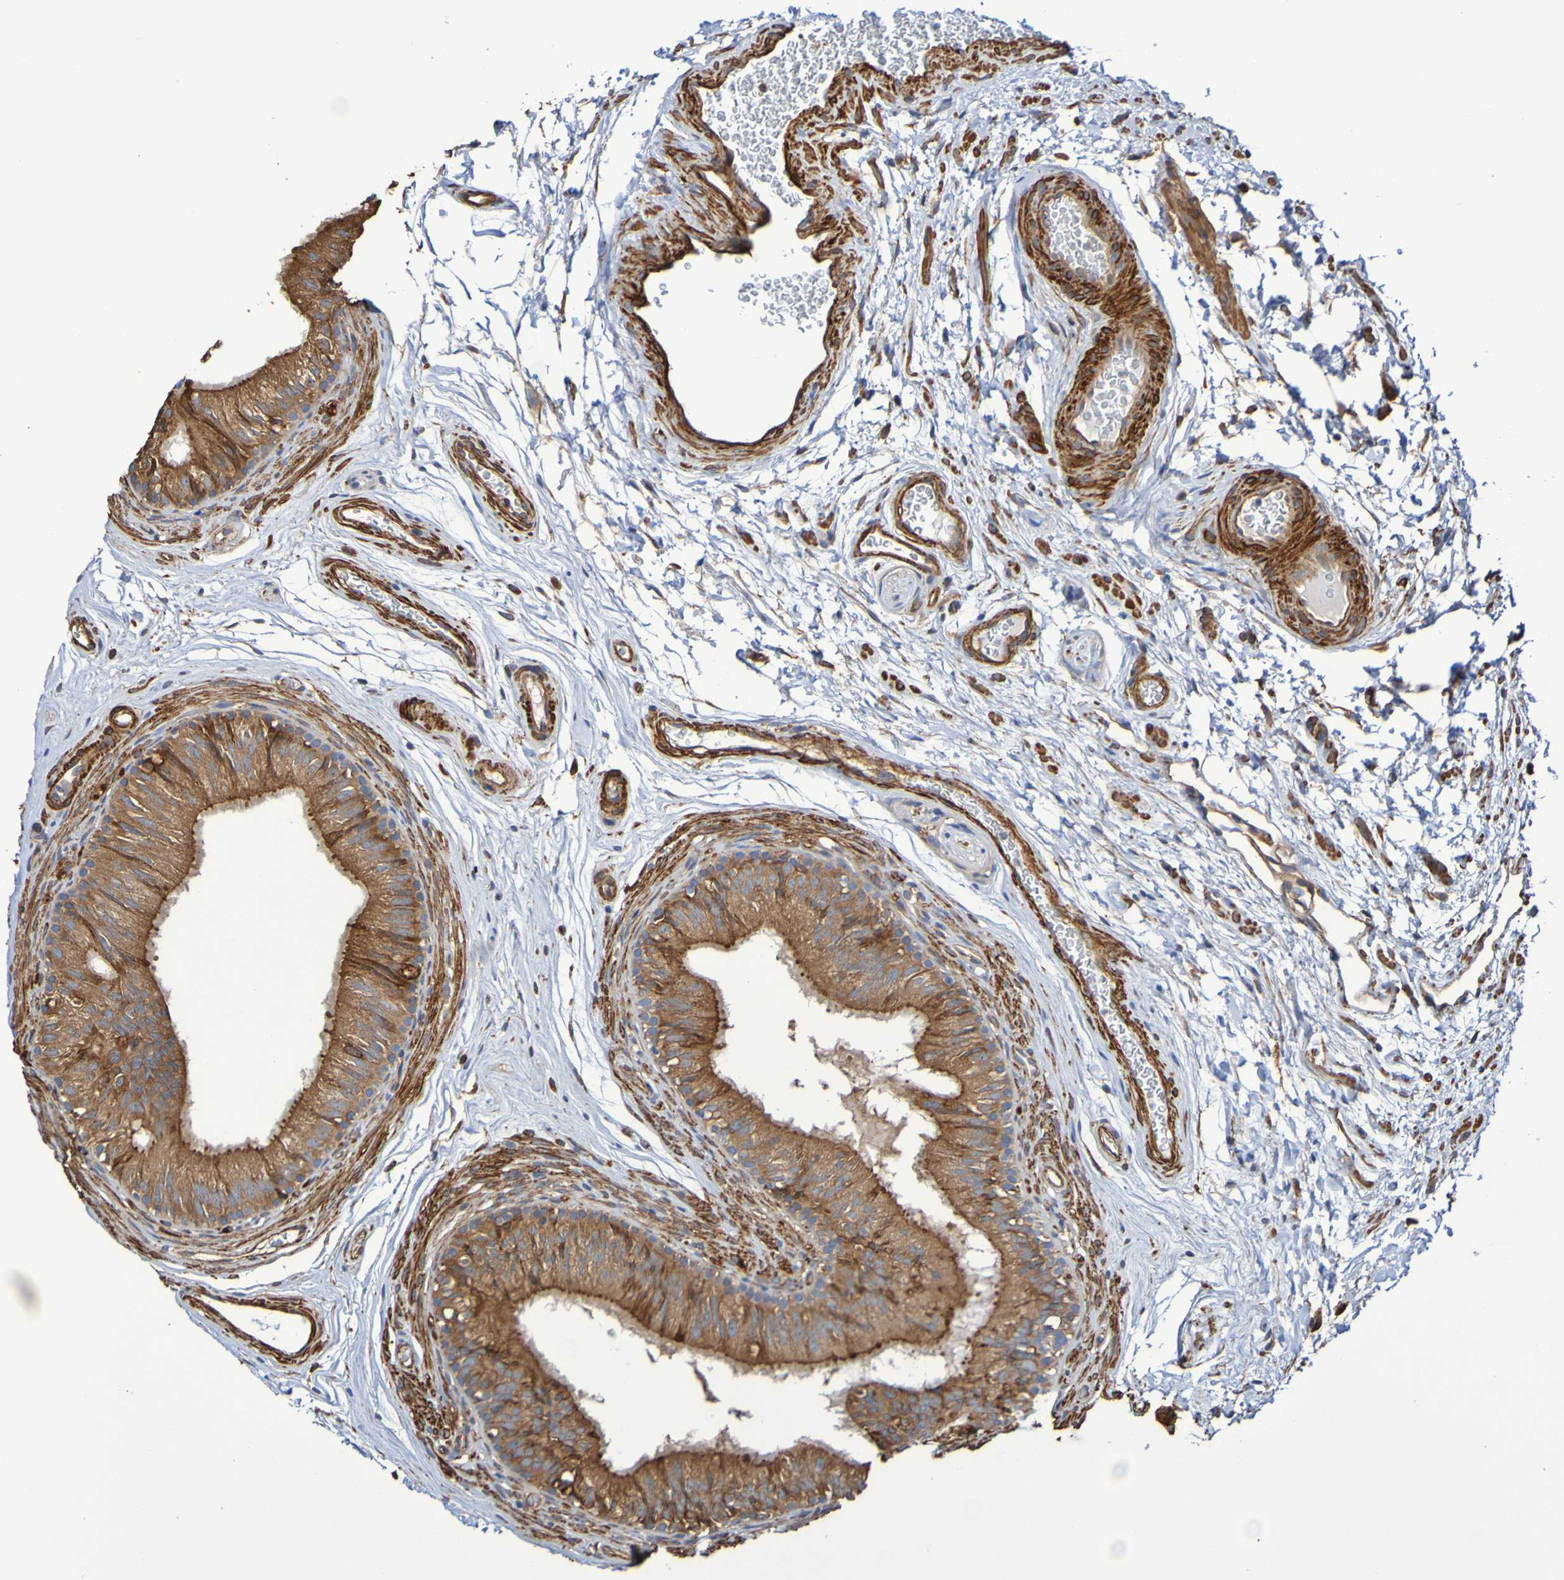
{"staining": {"intensity": "strong", "quantity": ">75%", "location": "cytoplasmic/membranous"}, "tissue": "epididymis", "cell_type": "Glandular cells", "image_type": "normal", "snomed": [{"axis": "morphology", "description": "Normal tissue, NOS"}, {"axis": "topography", "description": "Epididymis"}], "caption": "High-power microscopy captured an IHC histopathology image of unremarkable epididymis, revealing strong cytoplasmic/membranous expression in approximately >75% of glandular cells. Using DAB (3,3'-diaminobenzidine) (brown) and hematoxylin (blue) stains, captured at high magnification using brightfield microscopy.", "gene": "RAB11A", "patient": {"sex": "male", "age": 36}}